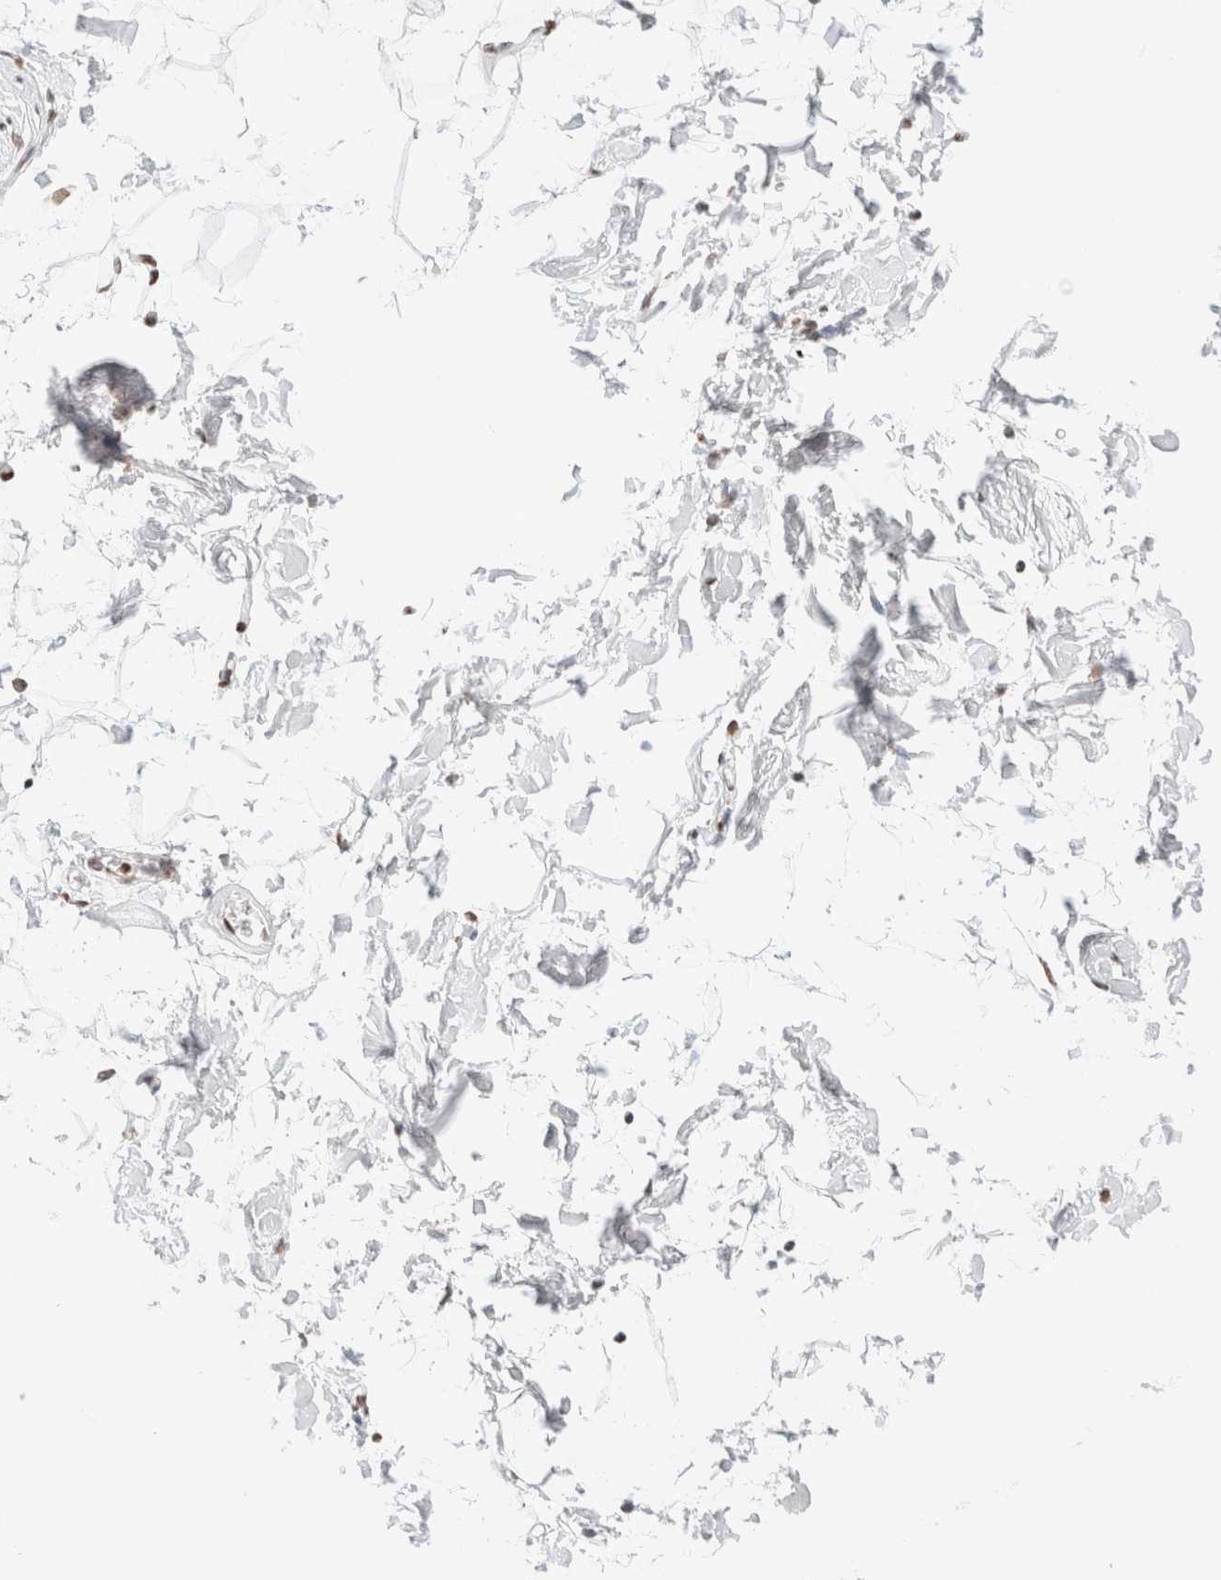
{"staining": {"intensity": "moderate", "quantity": ">75%", "location": "nuclear"}, "tissue": "adipose tissue", "cell_type": "Adipocytes", "image_type": "normal", "snomed": [{"axis": "morphology", "description": "Normal tissue, NOS"}, {"axis": "topography", "description": "Soft tissue"}], "caption": "IHC photomicrograph of benign human adipose tissue stained for a protein (brown), which shows medium levels of moderate nuclear staining in approximately >75% of adipocytes.", "gene": "SUPT3H", "patient": {"sex": "male", "age": 72}}